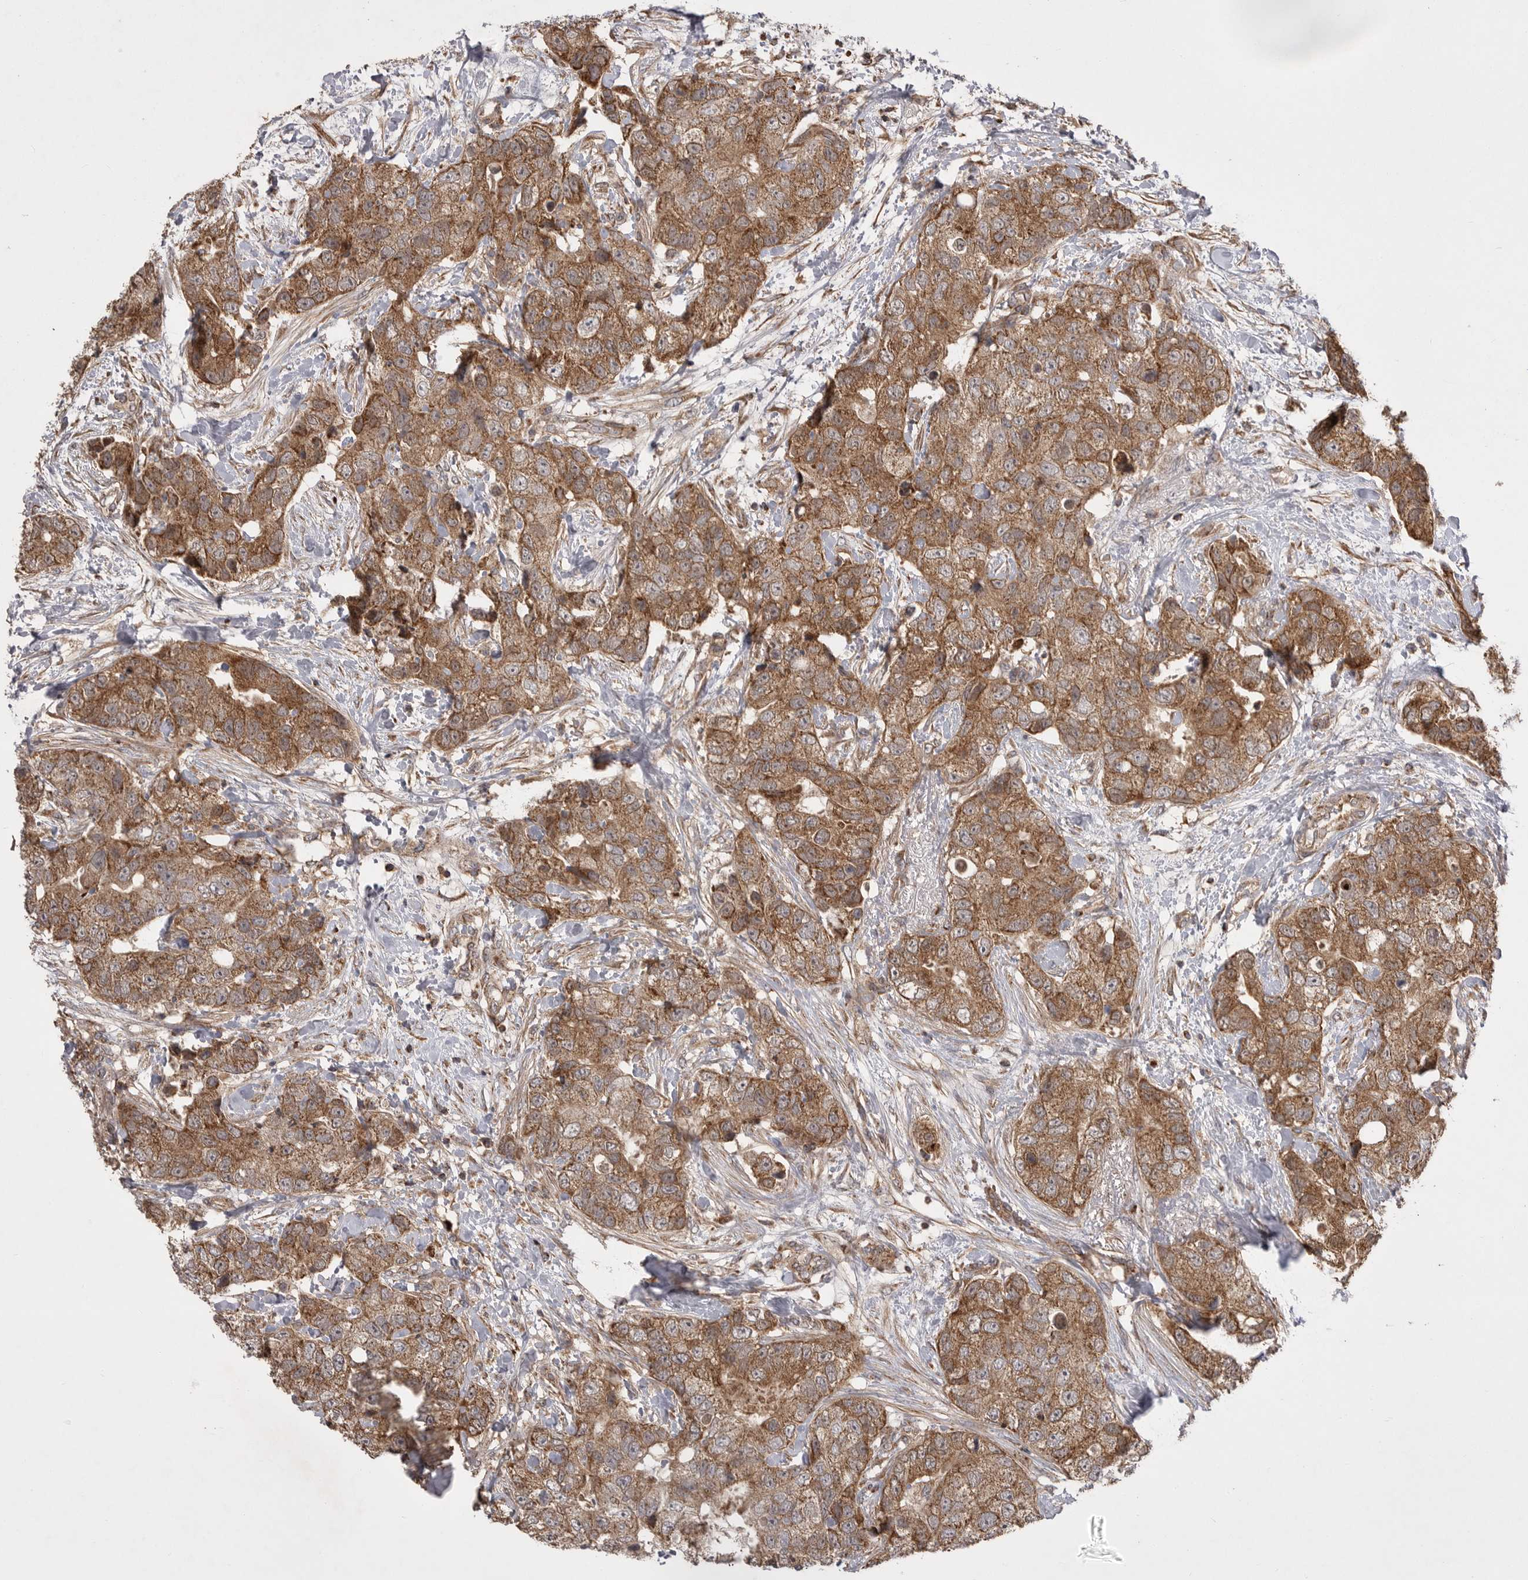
{"staining": {"intensity": "moderate", "quantity": ">75%", "location": "cytoplasmic/membranous"}, "tissue": "breast cancer", "cell_type": "Tumor cells", "image_type": "cancer", "snomed": [{"axis": "morphology", "description": "Duct carcinoma"}, {"axis": "topography", "description": "Breast"}], "caption": "About >75% of tumor cells in breast cancer display moderate cytoplasmic/membranous protein staining as visualized by brown immunohistochemical staining.", "gene": "KYAT3", "patient": {"sex": "female", "age": 62}}